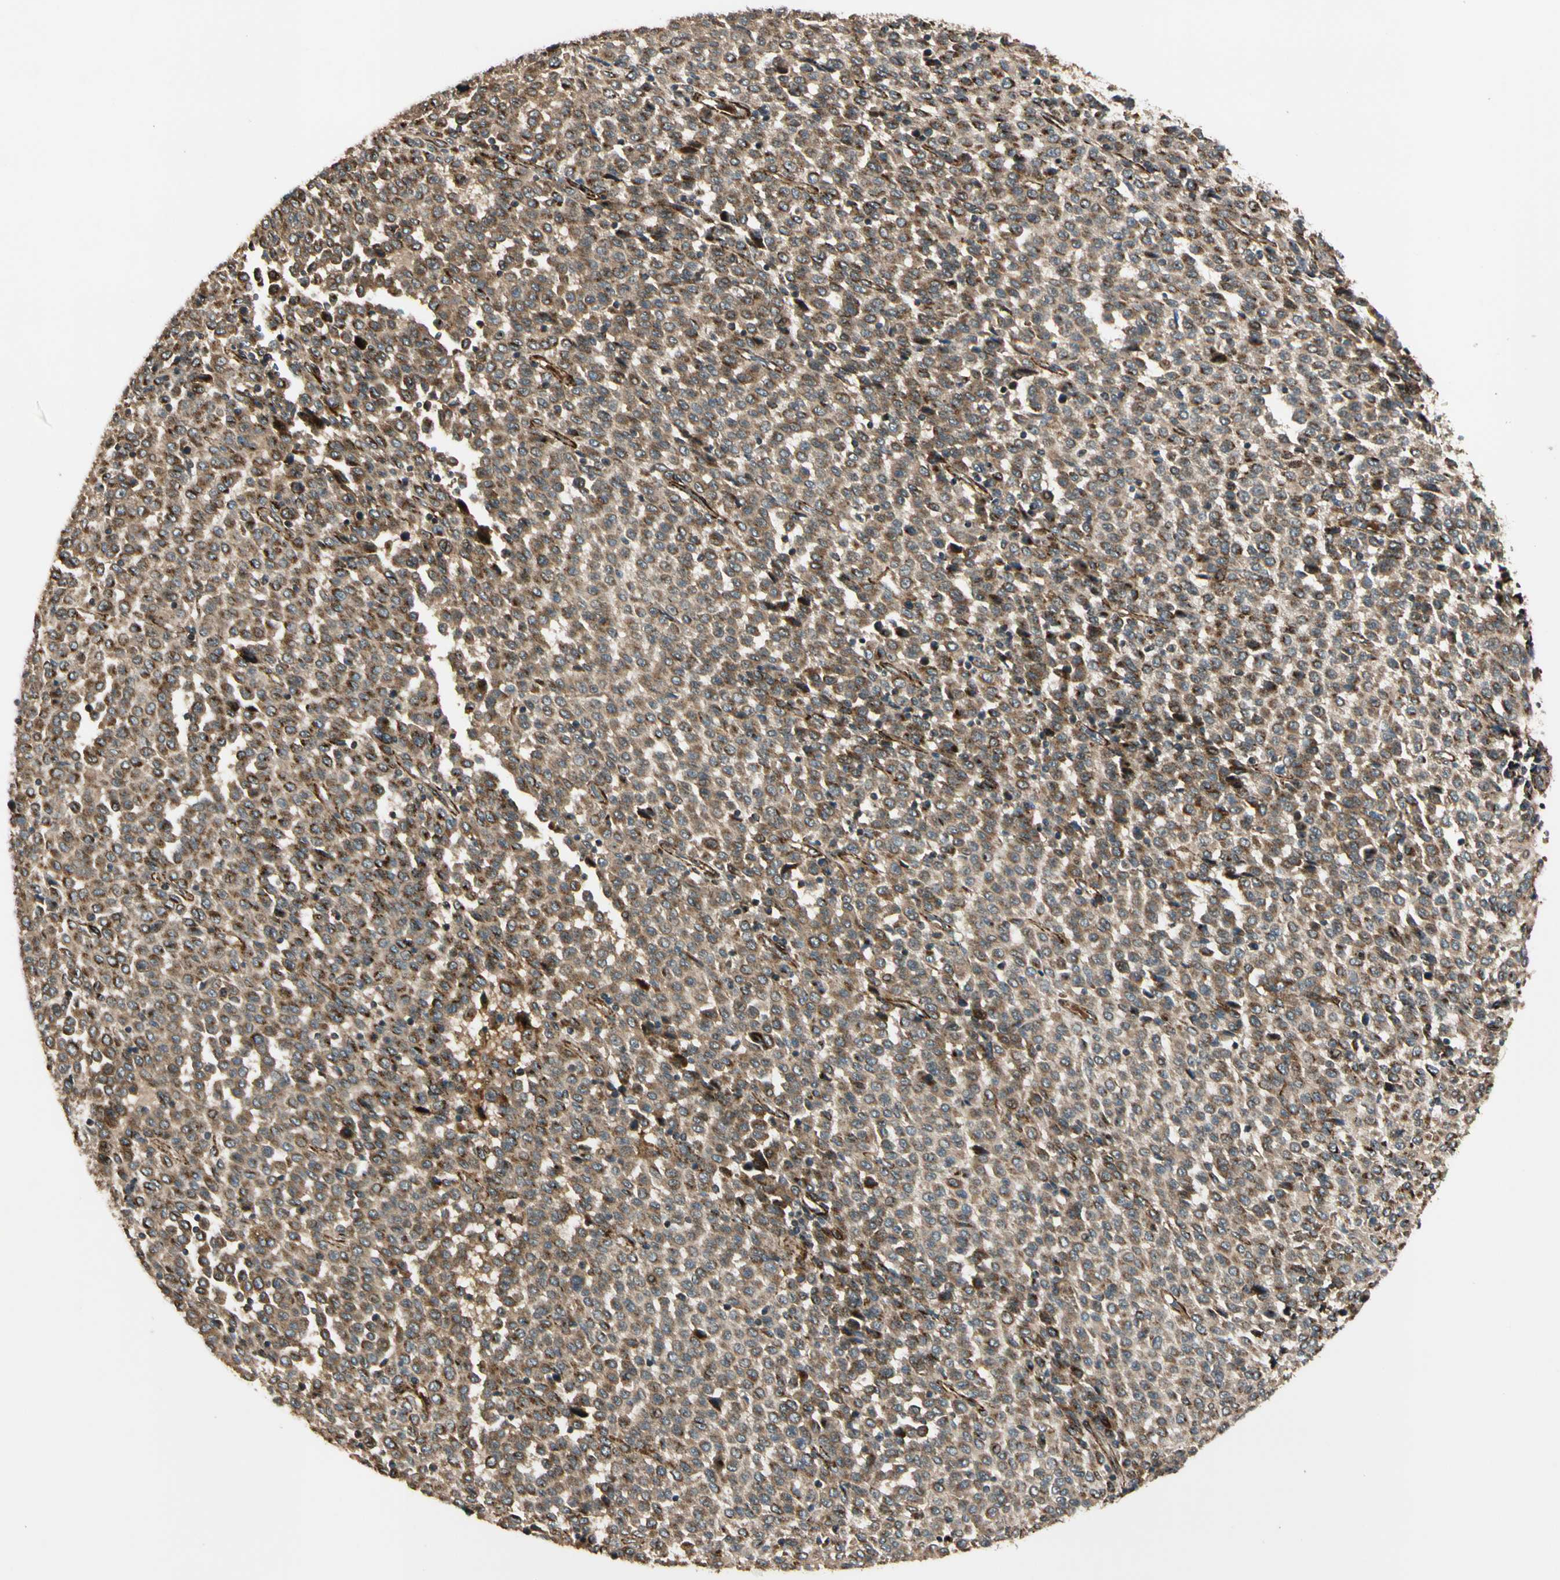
{"staining": {"intensity": "moderate", "quantity": ">75%", "location": "cytoplasmic/membranous"}, "tissue": "melanoma", "cell_type": "Tumor cells", "image_type": "cancer", "snomed": [{"axis": "morphology", "description": "Malignant melanoma, Metastatic site"}, {"axis": "topography", "description": "Pancreas"}], "caption": "About >75% of tumor cells in malignant melanoma (metastatic site) display moderate cytoplasmic/membranous protein expression as visualized by brown immunohistochemical staining.", "gene": "GCK", "patient": {"sex": "female", "age": 30}}